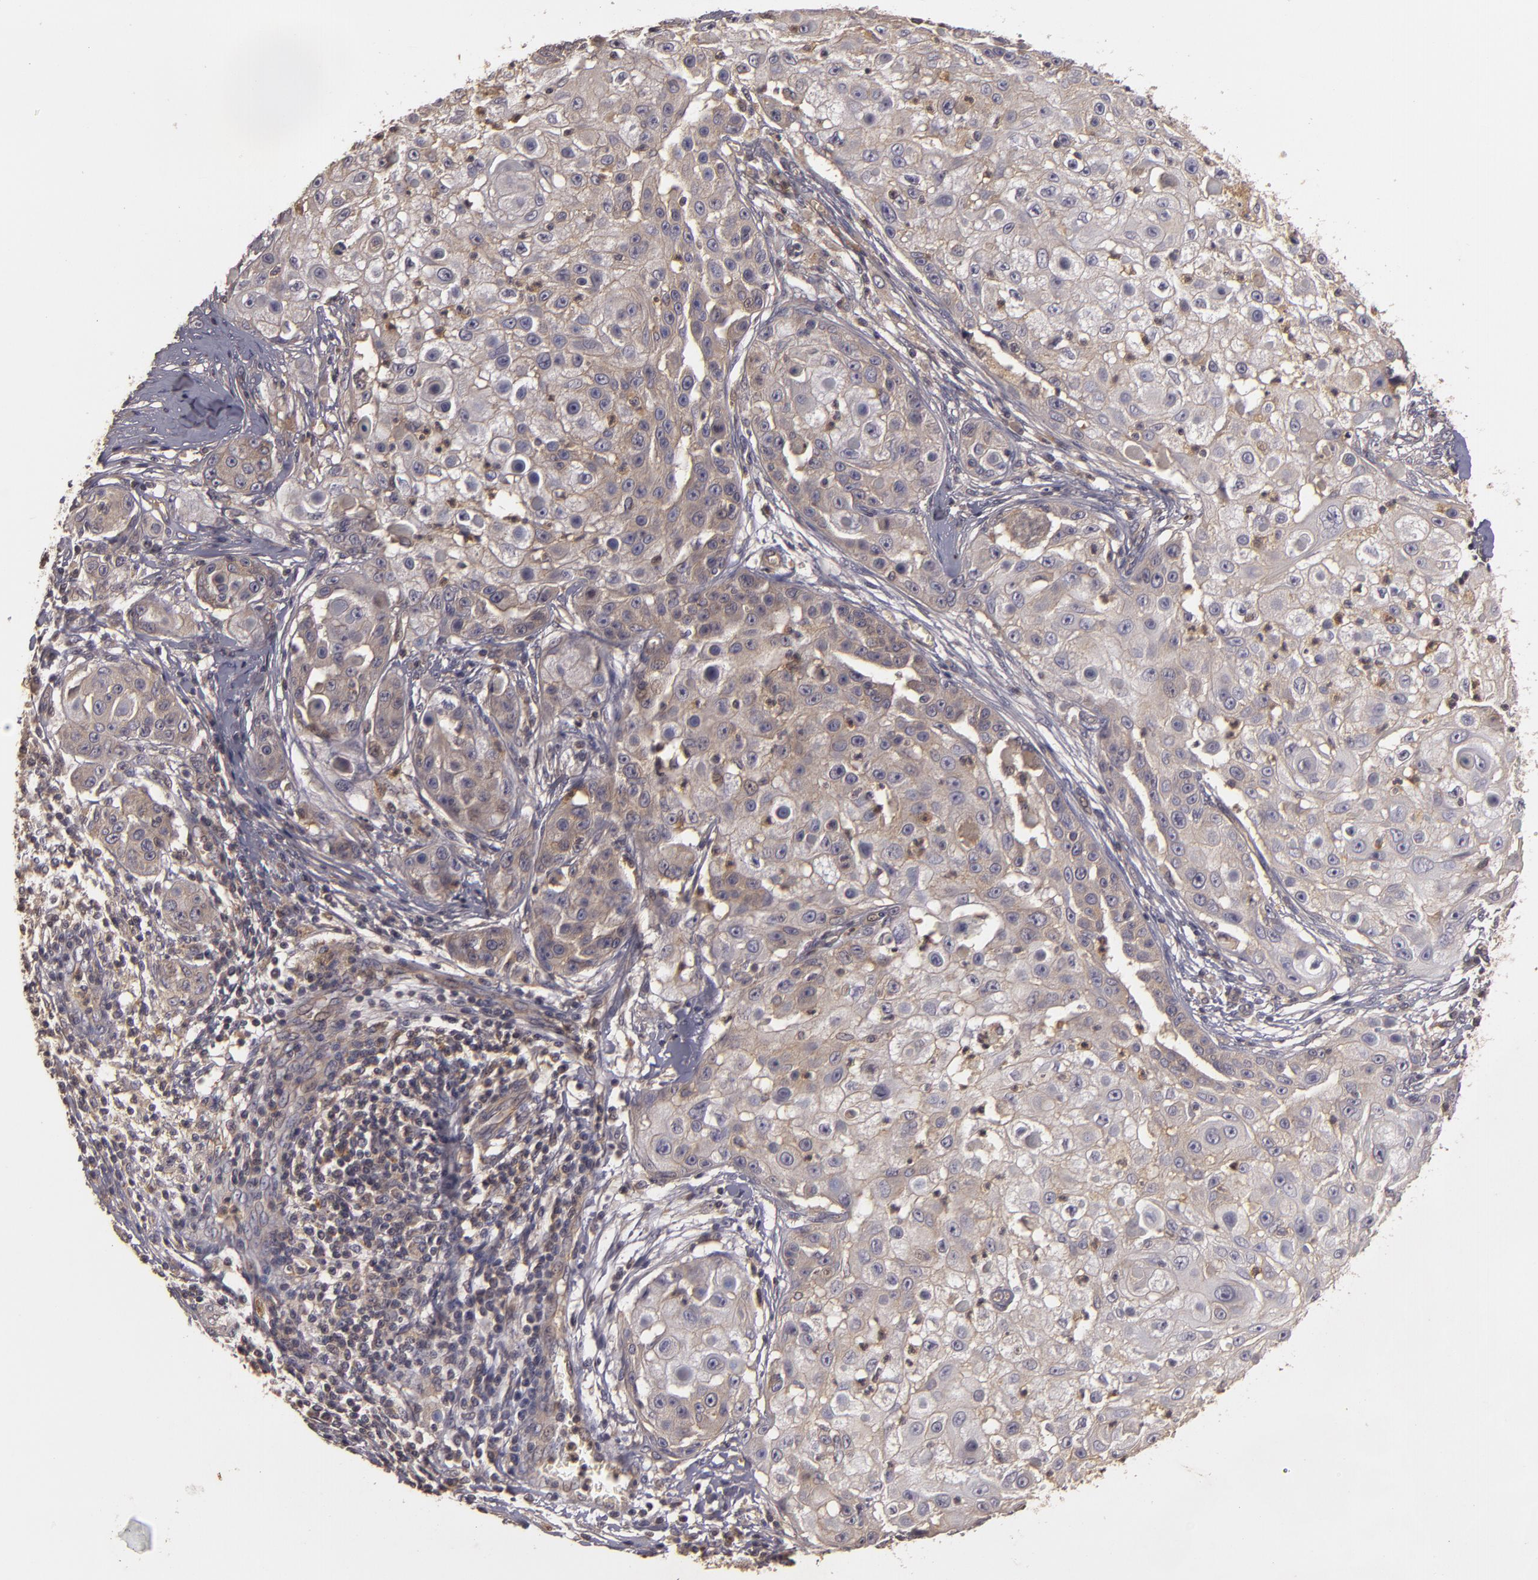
{"staining": {"intensity": "weak", "quantity": ">75%", "location": "cytoplasmic/membranous"}, "tissue": "skin cancer", "cell_type": "Tumor cells", "image_type": "cancer", "snomed": [{"axis": "morphology", "description": "Squamous cell carcinoma, NOS"}, {"axis": "topography", "description": "Skin"}], "caption": "IHC image of human squamous cell carcinoma (skin) stained for a protein (brown), which exhibits low levels of weak cytoplasmic/membranous staining in approximately >75% of tumor cells.", "gene": "HRAS", "patient": {"sex": "female", "age": 57}}